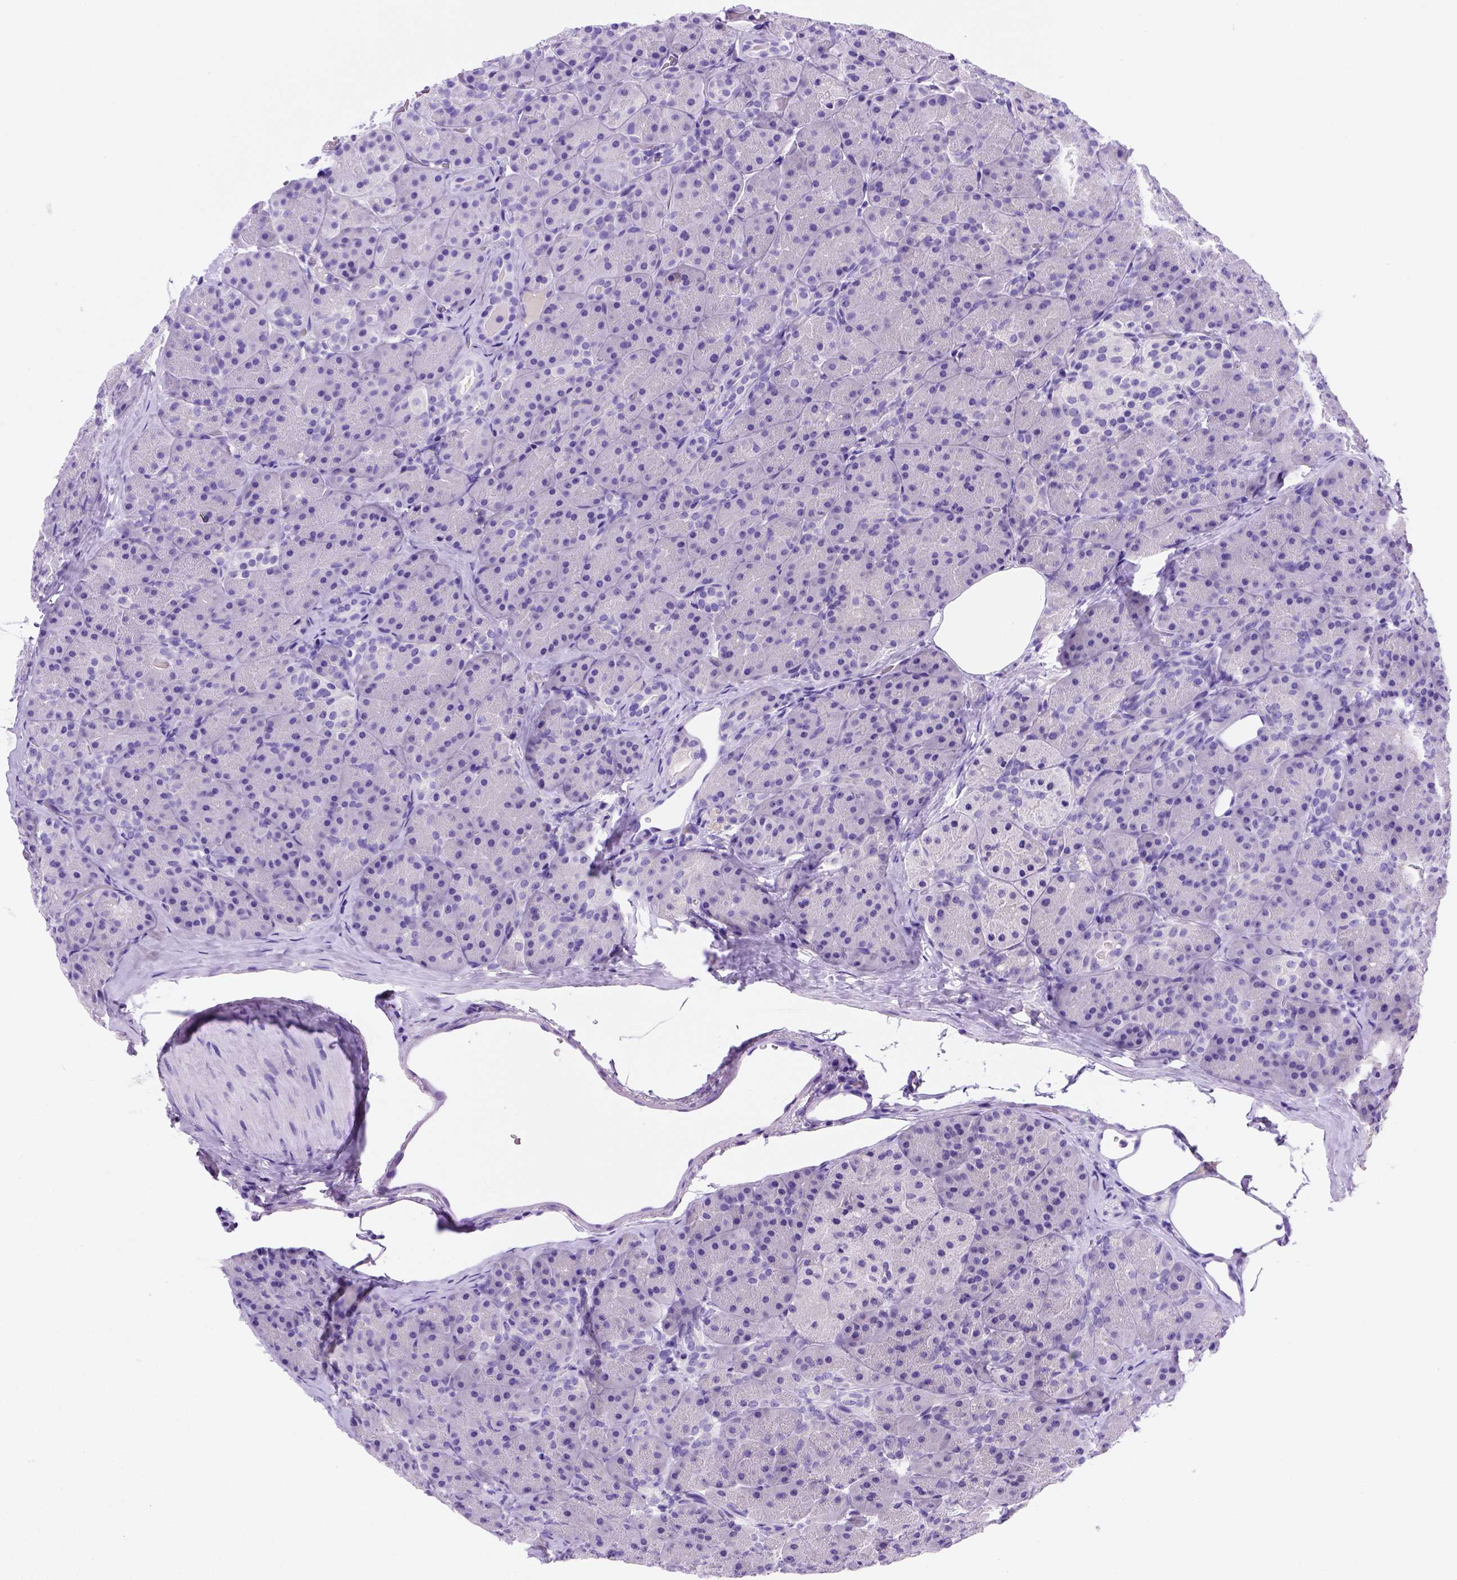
{"staining": {"intensity": "negative", "quantity": "none", "location": "none"}, "tissue": "pancreas", "cell_type": "Exocrine glandular cells", "image_type": "normal", "snomed": [{"axis": "morphology", "description": "Normal tissue, NOS"}, {"axis": "topography", "description": "Pancreas"}], "caption": "Immunohistochemistry (IHC) image of normal human pancreas stained for a protein (brown), which demonstrates no positivity in exocrine glandular cells.", "gene": "FAM81B", "patient": {"sex": "male", "age": 57}}